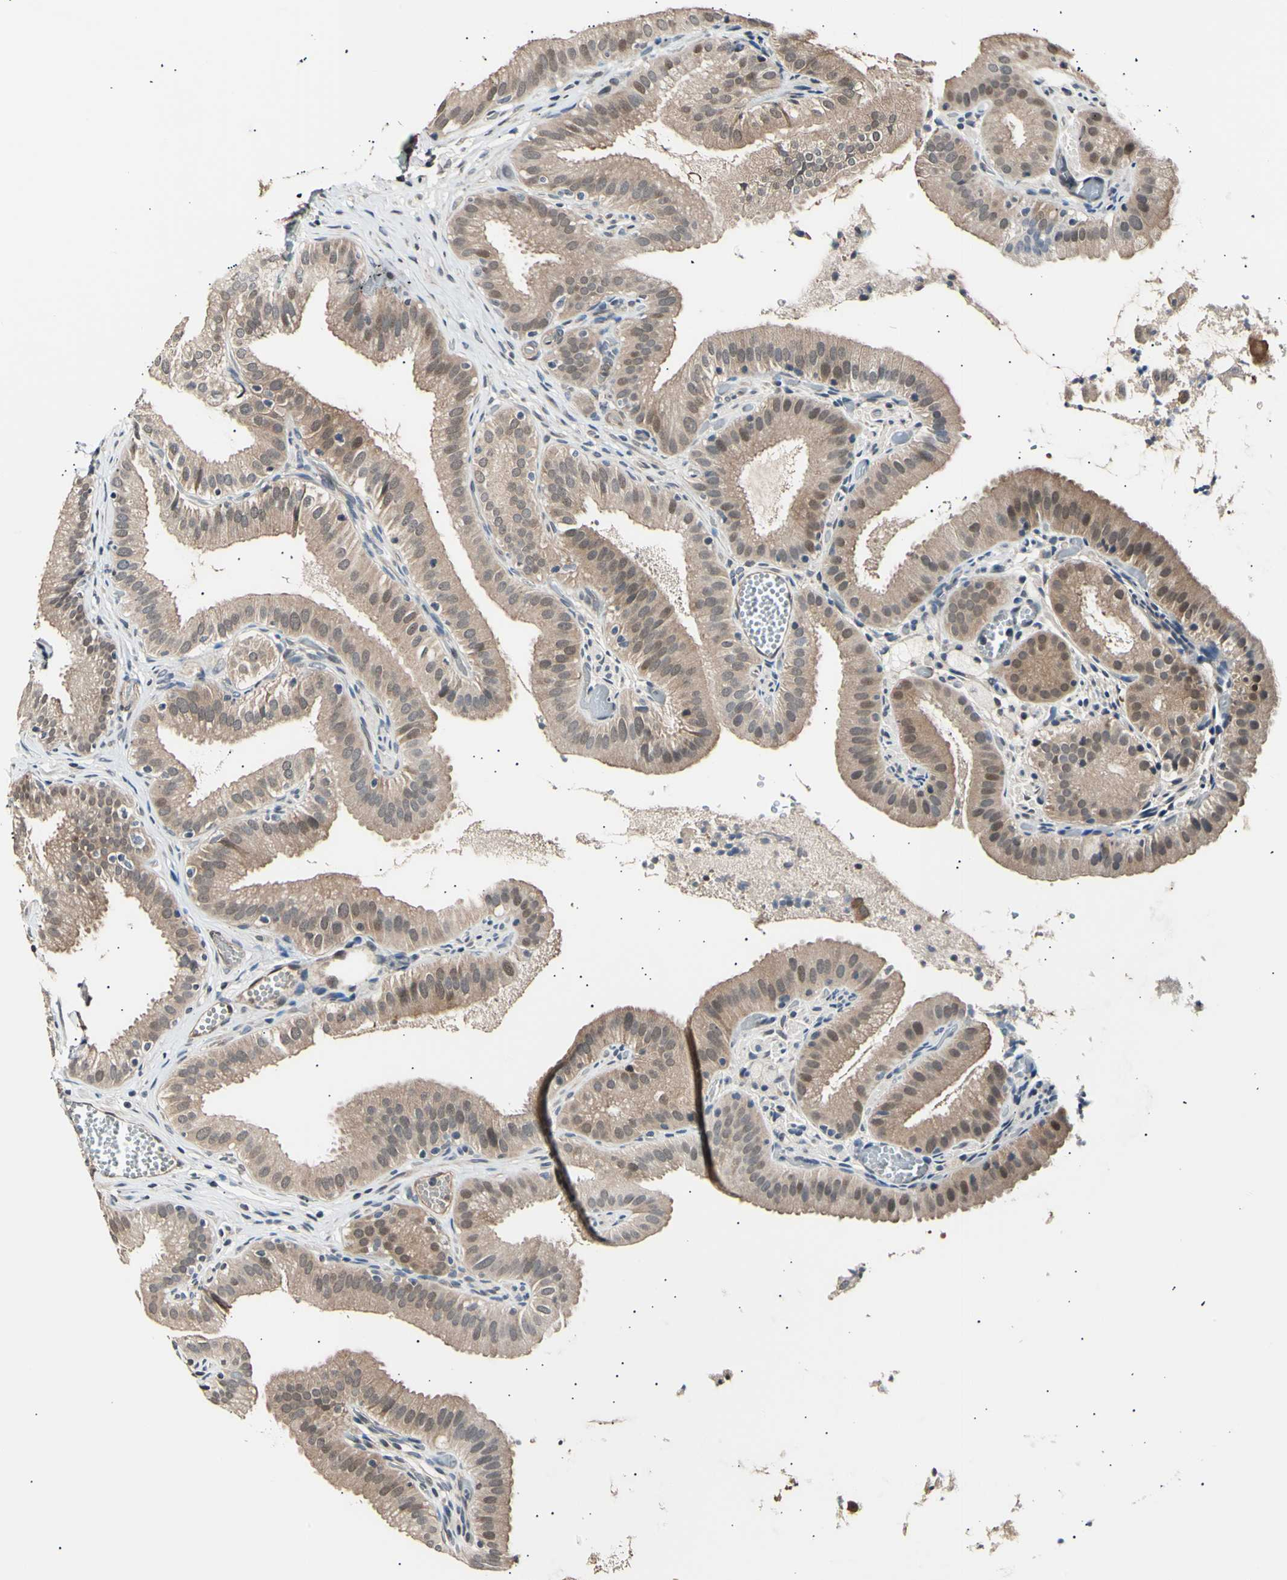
{"staining": {"intensity": "weak", "quantity": ">75%", "location": "cytoplasmic/membranous,nuclear"}, "tissue": "gallbladder", "cell_type": "Glandular cells", "image_type": "normal", "snomed": [{"axis": "morphology", "description": "Normal tissue, NOS"}, {"axis": "topography", "description": "Gallbladder"}], "caption": "The image exhibits a brown stain indicating the presence of a protein in the cytoplasmic/membranous,nuclear of glandular cells in gallbladder. Nuclei are stained in blue.", "gene": "AK1", "patient": {"sex": "male", "age": 54}}